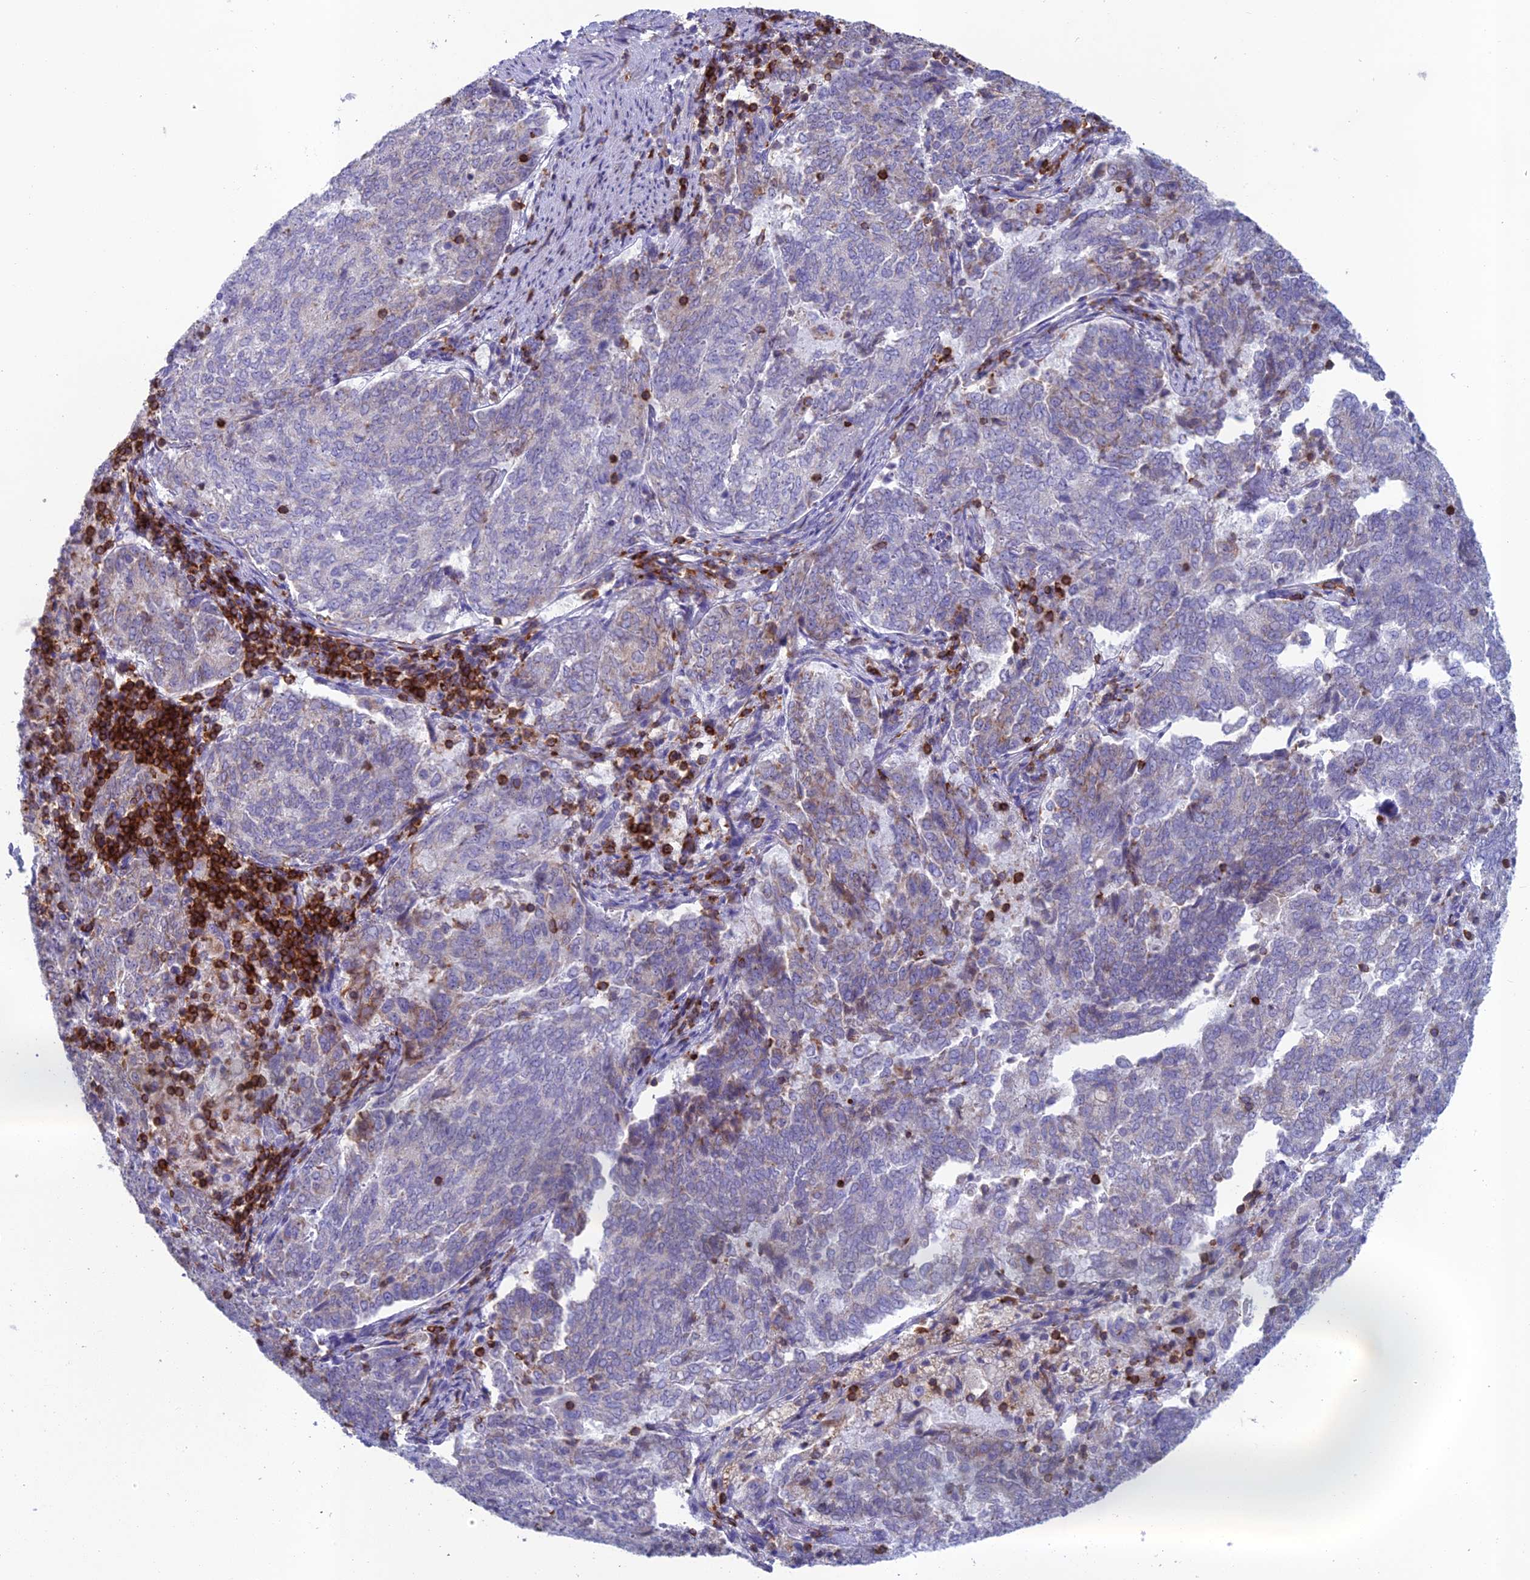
{"staining": {"intensity": "weak", "quantity": "<25%", "location": "cytoplasmic/membranous"}, "tissue": "endometrial cancer", "cell_type": "Tumor cells", "image_type": "cancer", "snomed": [{"axis": "morphology", "description": "Adenocarcinoma, NOS"}, {"axis": "topography", "description": "Endometrium"}], "caption": "Immunohistochemistry (IHC) of endometrial cancer (adenocarcinoma) displays no staining in tumor cells.", "gene": "ABI3BP", "patient": {"sex": "female", "age": 80}}